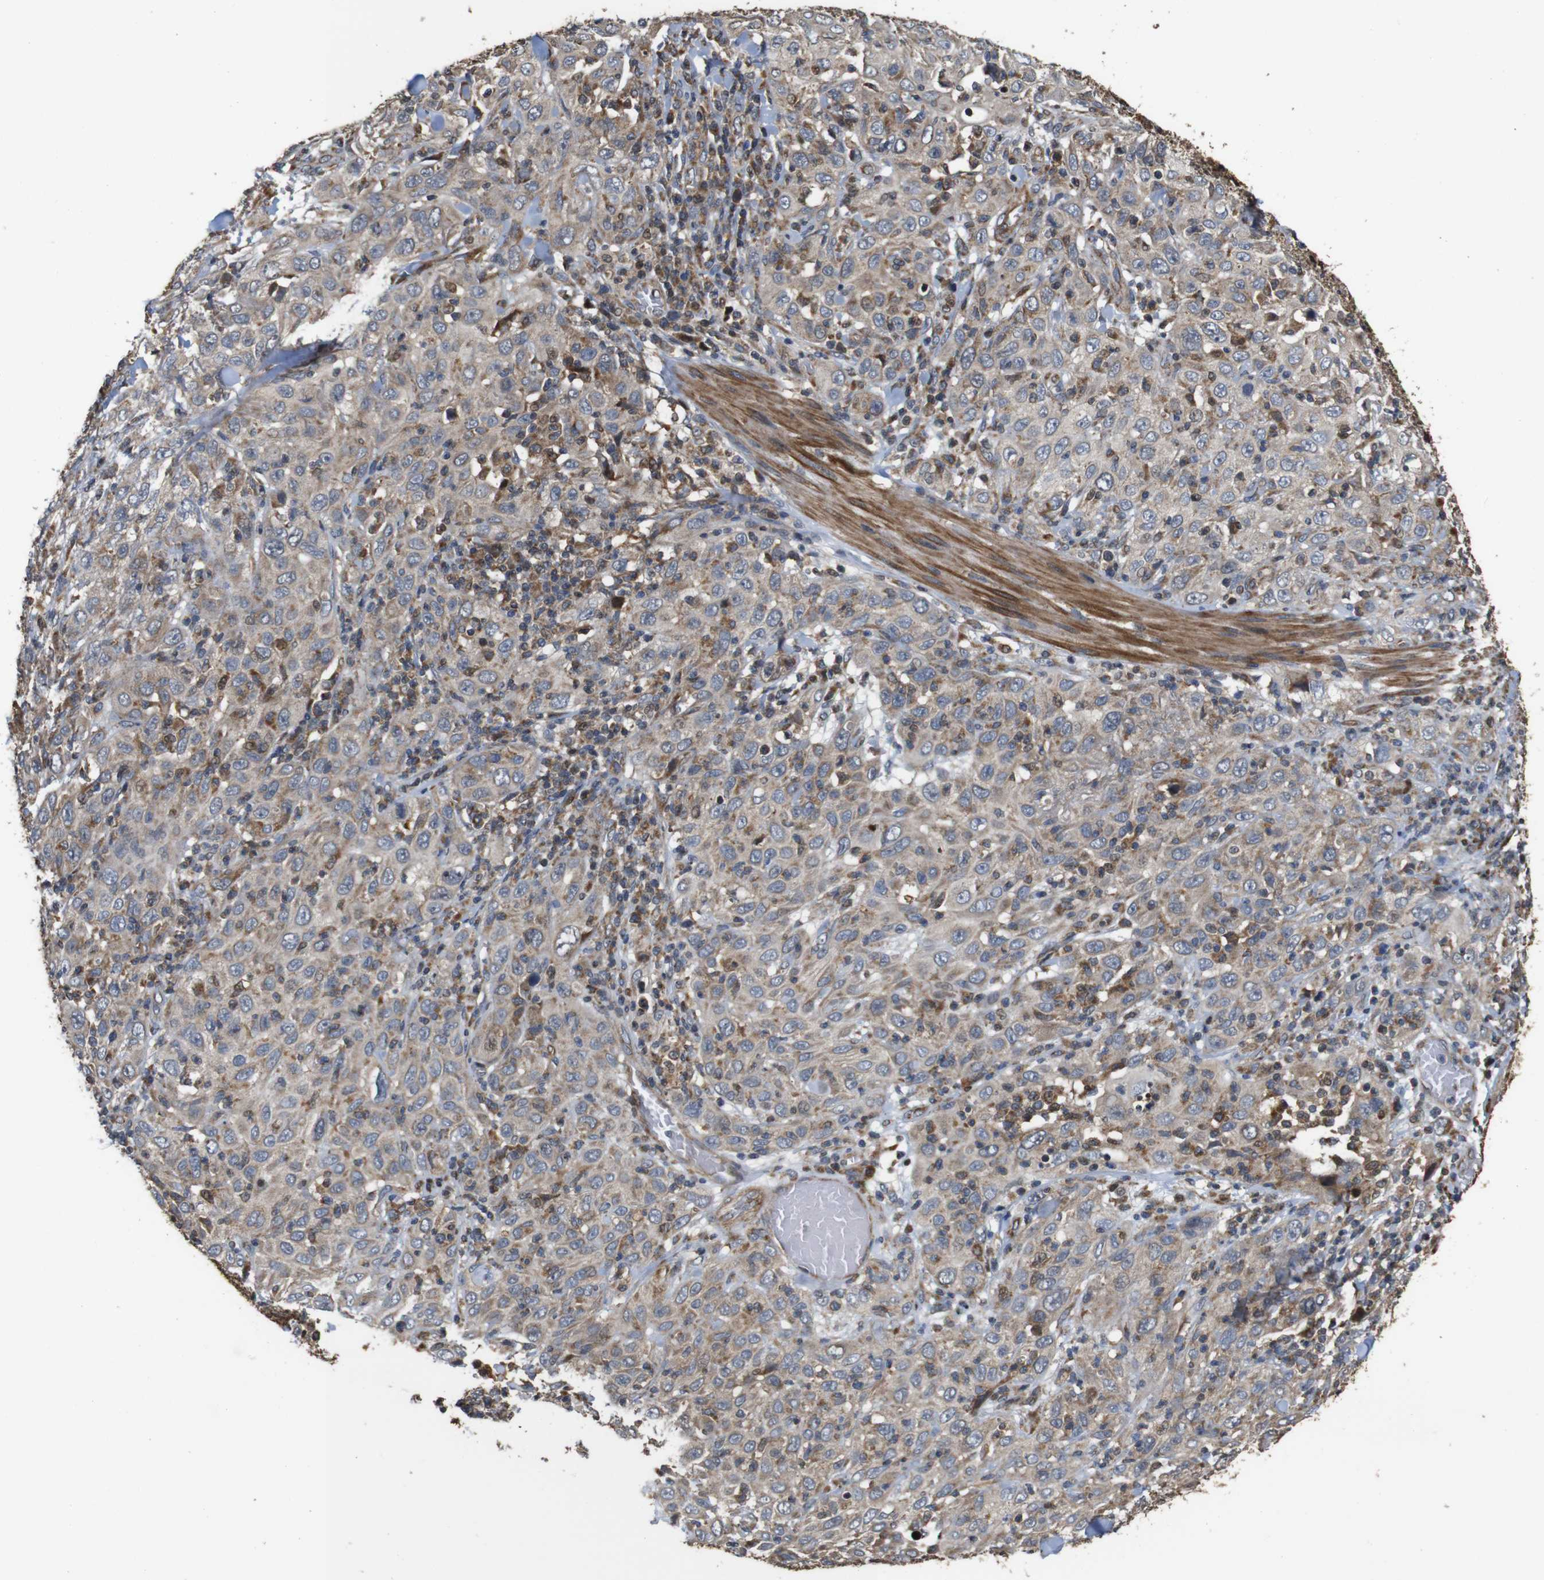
{"staining": {"intensity": "weak", "quantity": ">75%", "location": "cytoplasmic/membranous"}, "tissue": "skin cancer", "cell_type": "Tumor cells", "image_type": "cancer", "snomed": [{"axis": "morphology", "description": "Squamous cell carcinoma, NOS"}, {"axis": "topography", "description": "Skin"}], "caption": "An immunohistochemistry (IHC) image of neoplastic tissue is shown. Protein staining in brown shows weak cytoplasmic/membranous positivity in skin cancer within tumor cells. Ihc stains the protein of interest in brown and the nuclei are stained blue.", "gene": "SNN", "patient": {"sex": "female", "age": 88}}